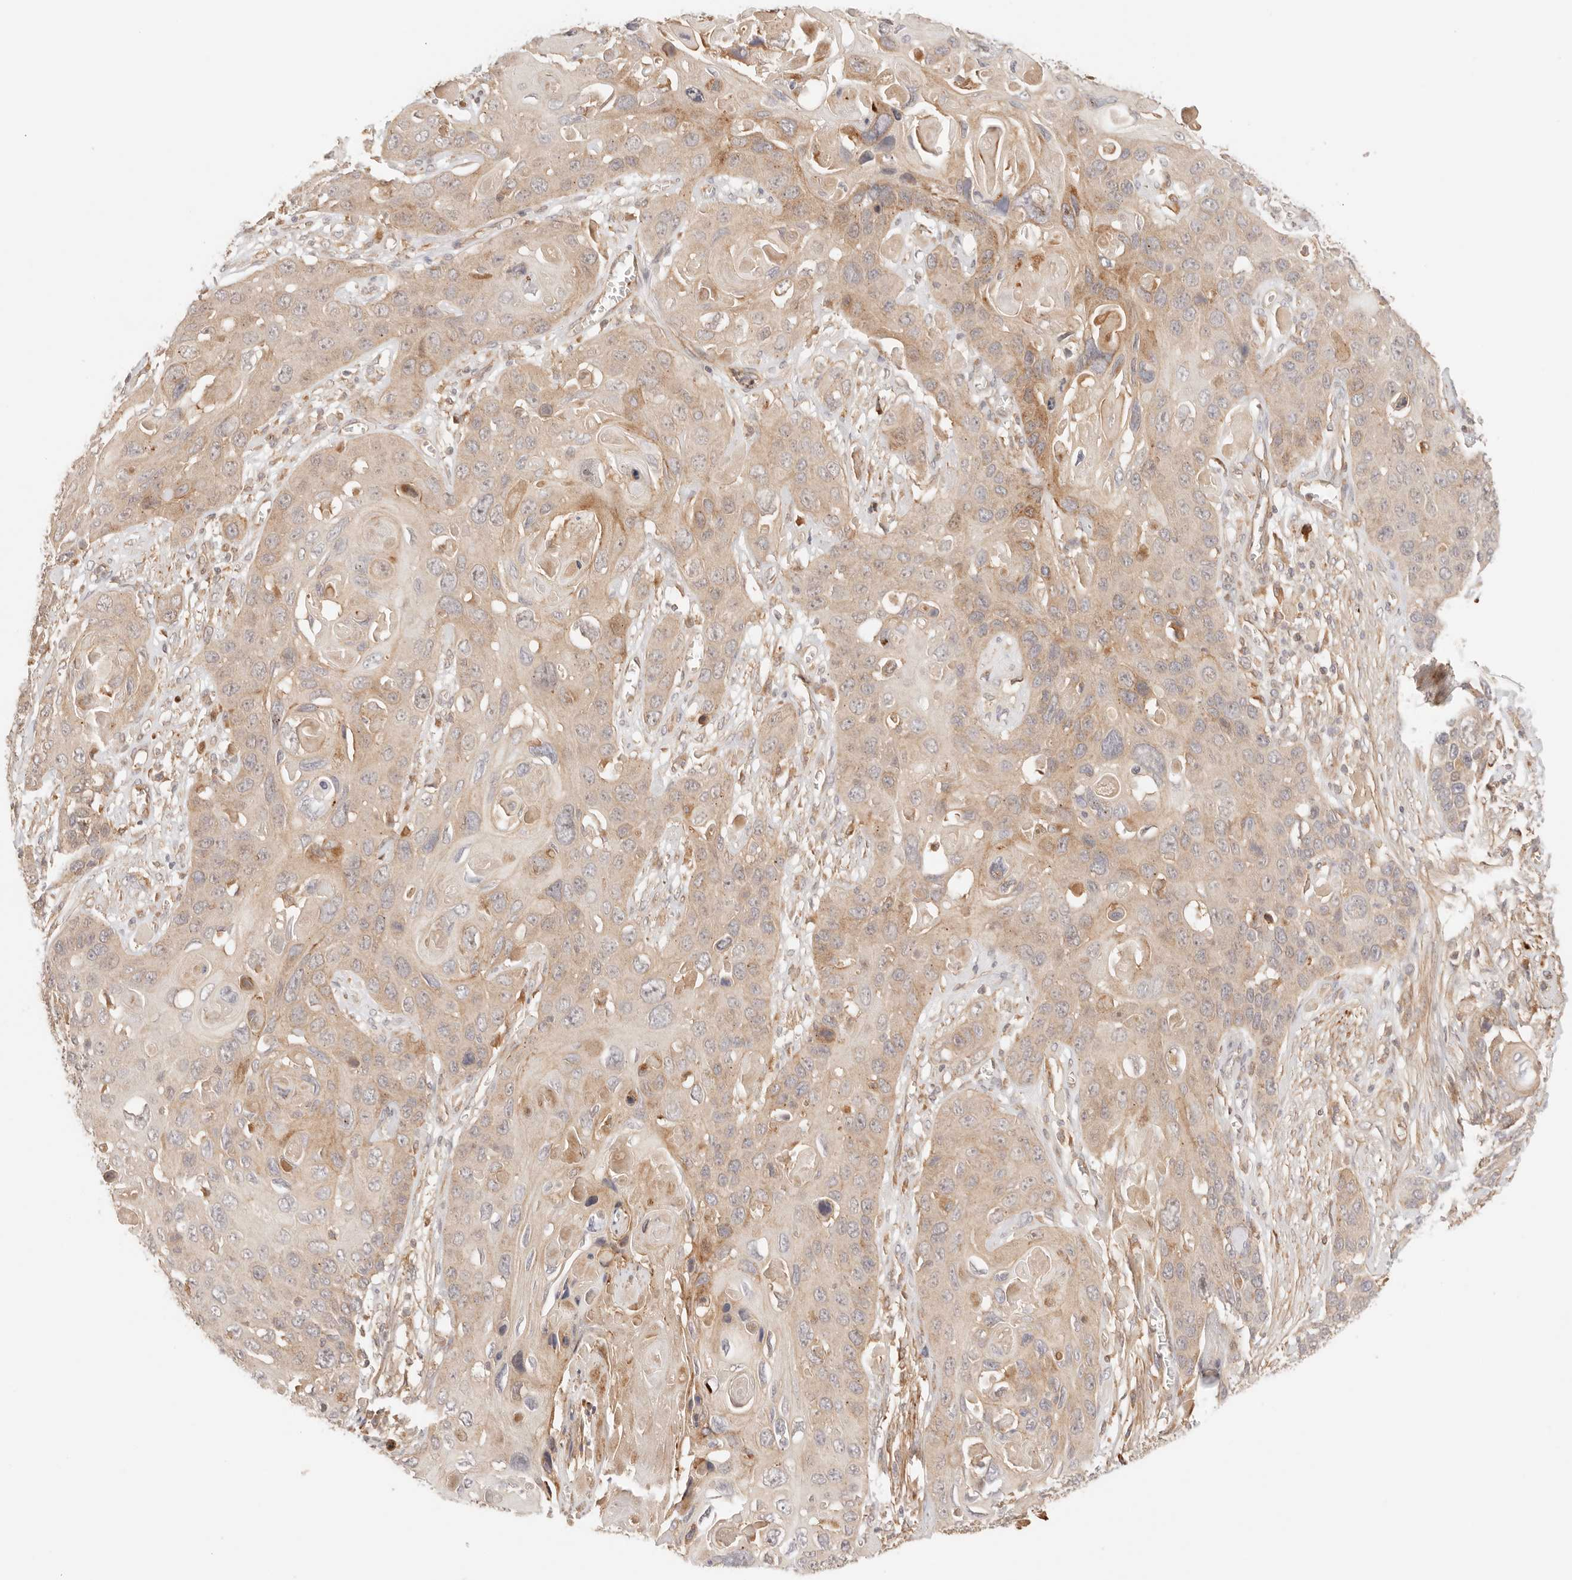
{"staining": {"intensity": "moderate", "quantity": ">75%", "location": "cytoplasmic/membranous"}, "tissue": "skin cancer", "cell_type": "Tumor cells", "image_type": "cancer", "snomed": [{"axis": "morphology", "description": "Squamous cell carcinoma, NOS"}, {"axis": "topography", "description": "Skin"}], "caption": "IHC histopathology image of squamous cell carcinoma (skin) stained for a protein (brown), which exhibits medium levels of moderate cytoplasmic/membranous staining in approximately >75% of tumor cells.", "gene": "IL1R2", "patient": {"sex": "male", "age": 55}}